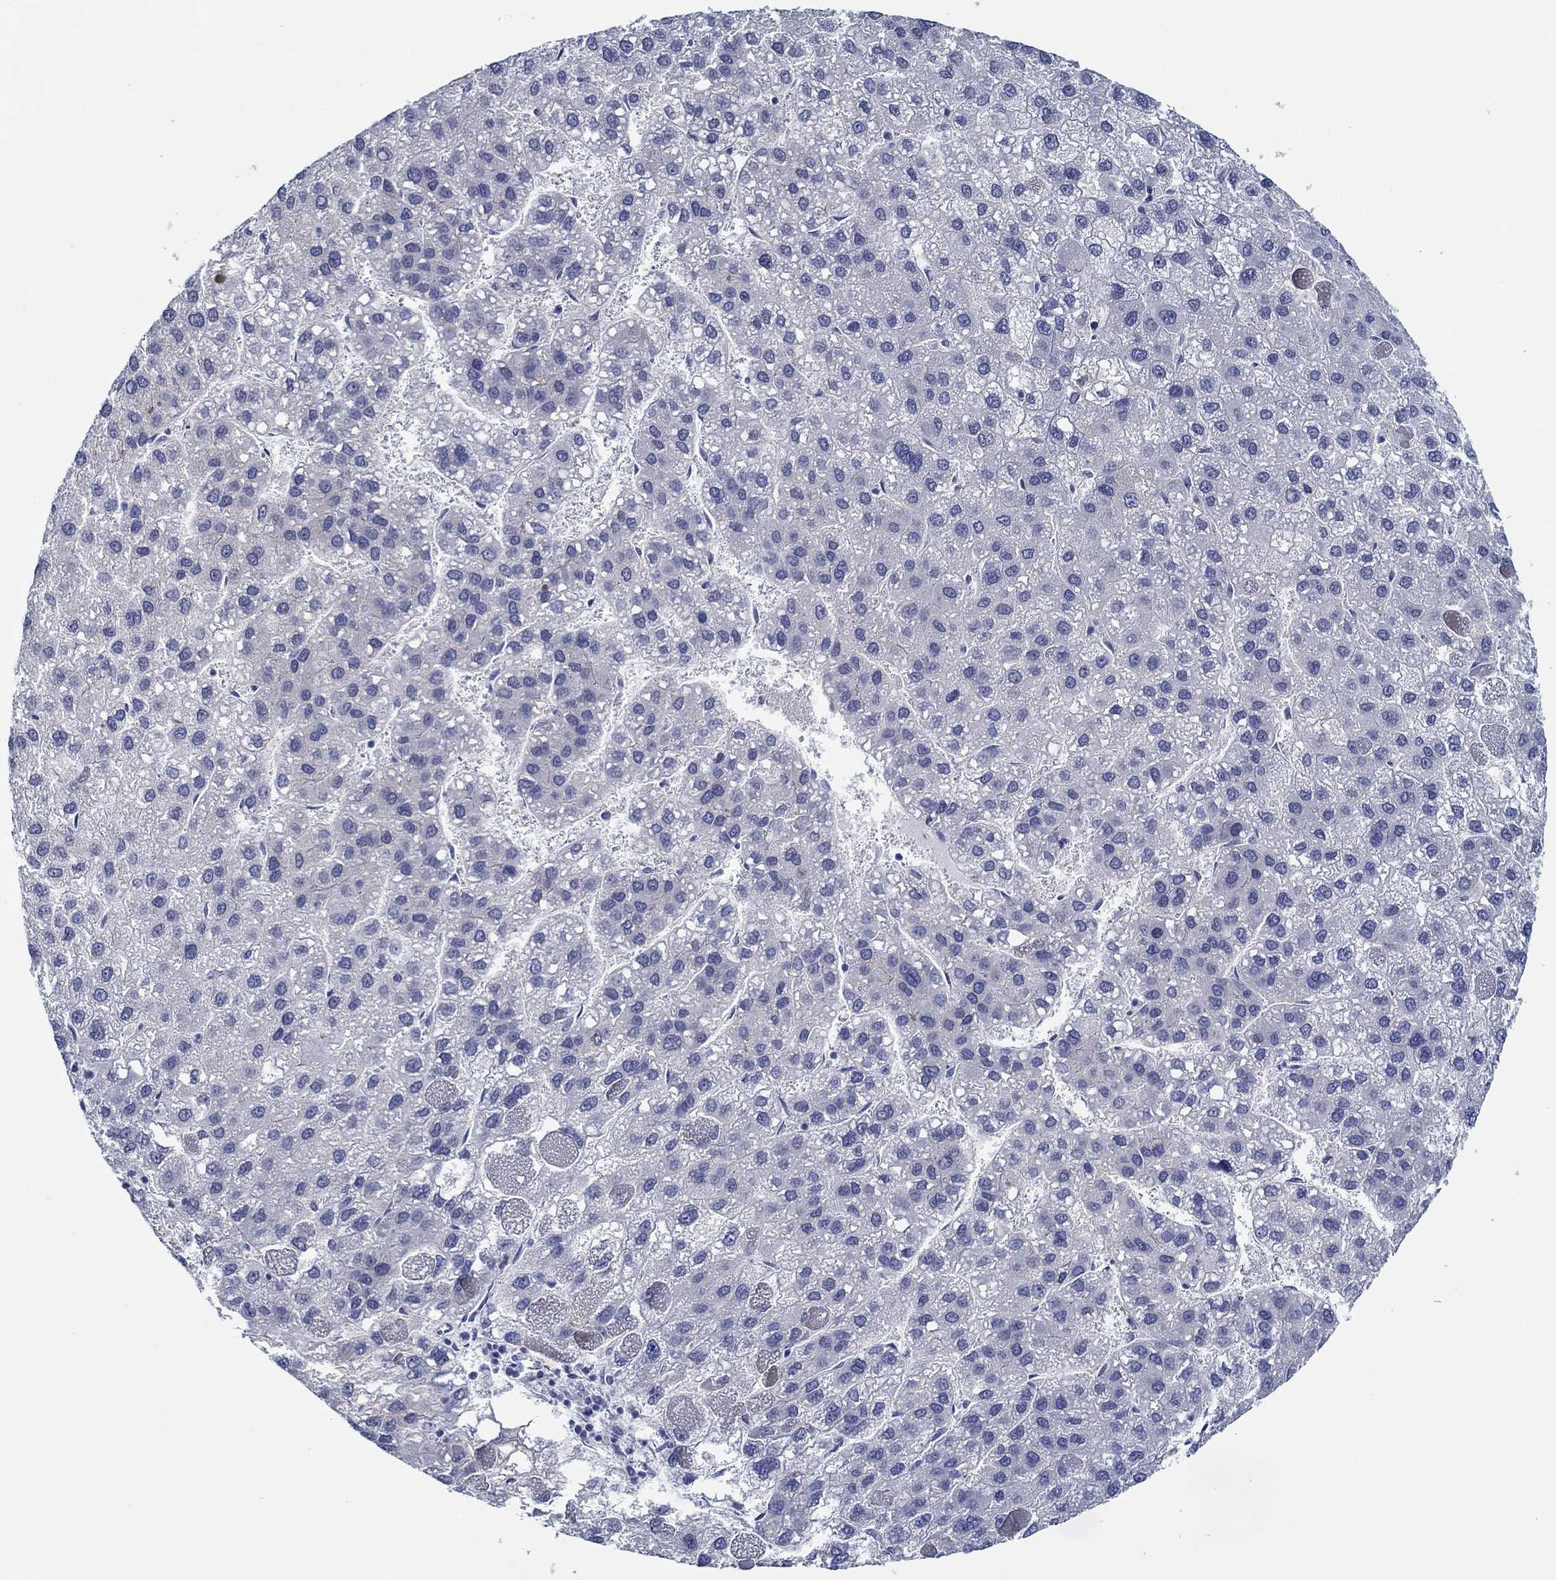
{"staining": {"intensity": "negative", "quantity": "none", "location": "none"}, "tissue": "liver cancer", "cell_type": "Tumor cells", "image_type": "cancer", "snomed": [{"axis": "morphology", "description": "Carcinoma, Hepatocellular, NOS"}, {"axis": "topography", "description": "Liver"}], "caption": "Photomicrograph shows no protein staining in tumor cells of hepatocellular carcinoma (liver) tissue.", "gene": "SLC34A1", "patient": {"sex": "female", "age": 82}}